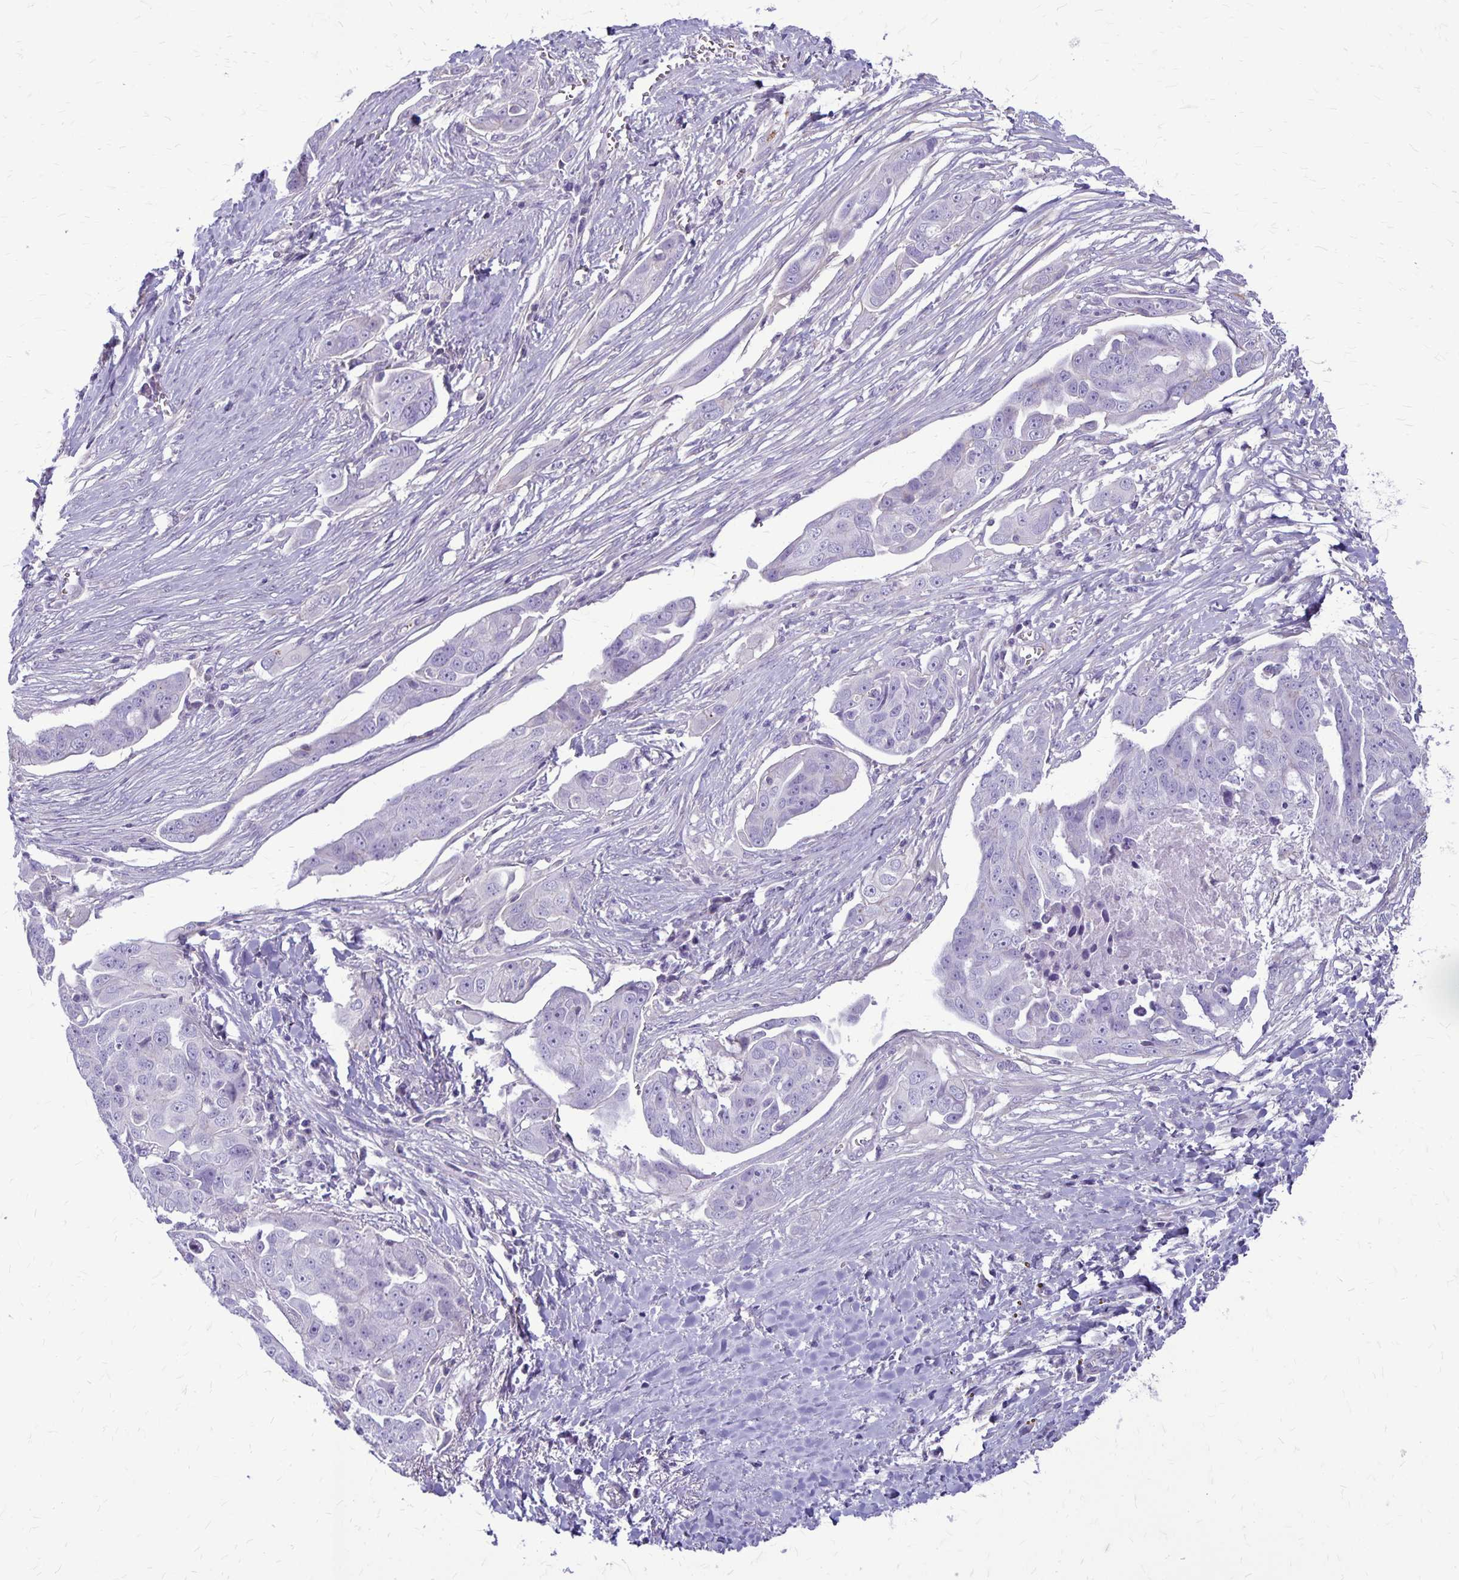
{"staining": {"intensity": "negative", "quantity": "none", "location": "none"}, "tissue": "ovarian cancer", "cell_type": "Tumor cells", "image_type": "cancer", "snomed": [{"axis": "morphology", "description": "Carcinoma, endometroid"}, {"axis": "topography", "description": "Ovary"}], "caption": "The immunohistochemistry histopathology image has no significant expression in tumor cells of ovarian endometroid carcinoma tissue.", "gene": "GP9", "patient": {"sex": "female", "age": 70}}